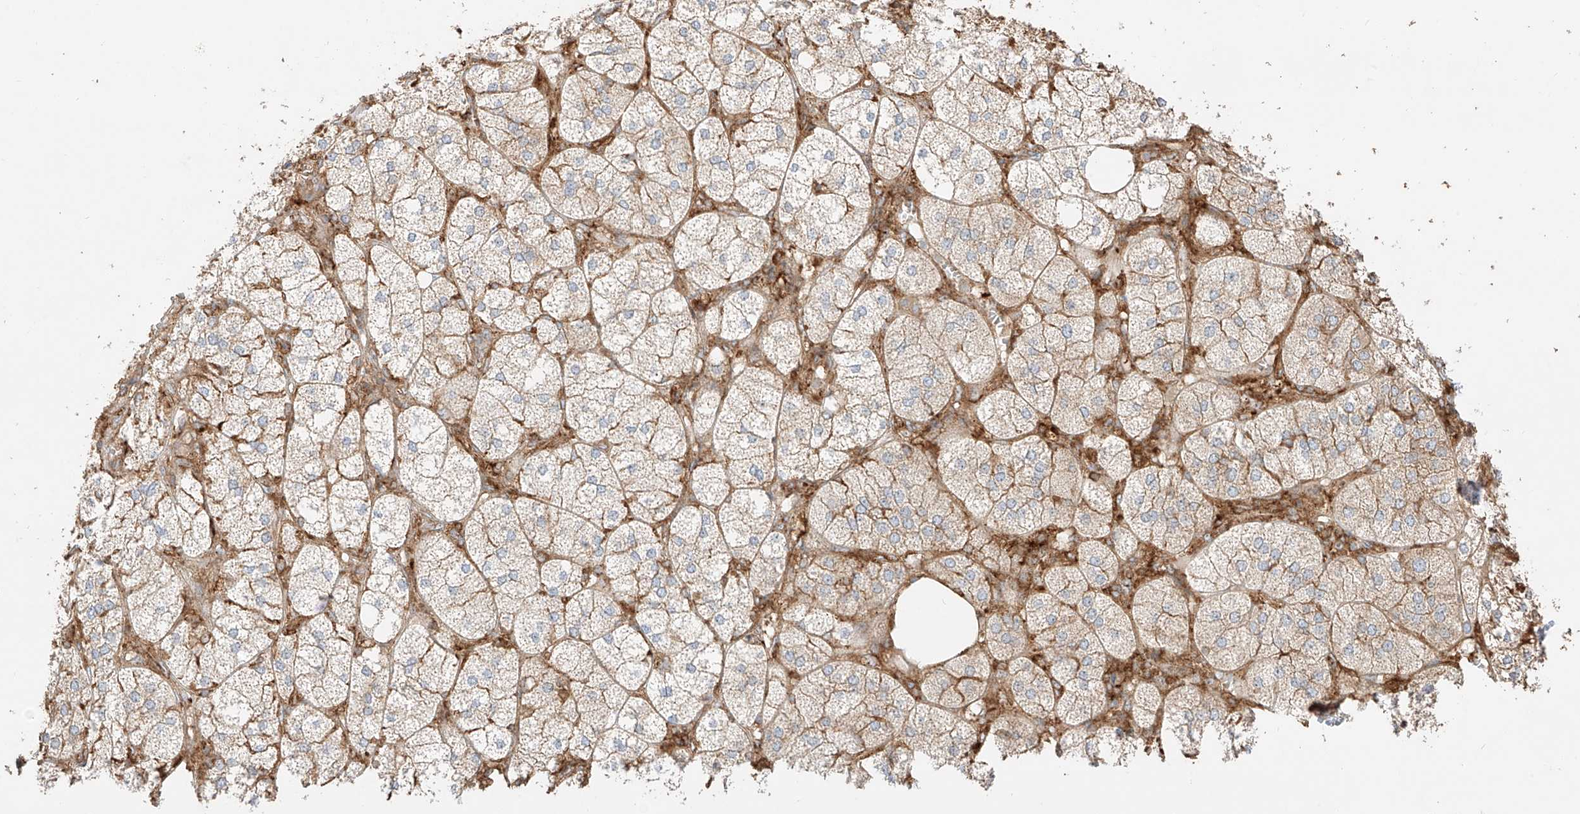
{"staining": {"intensity": "moderate", "quantity": ">75%", "location": "cytoplasmic/membranous"}, "tissue": "adrenal gland", "cell_type": "Glandular cells", "image_type": "normal", "snomed": [{"axis": "morphology", "description": "Normal tissue, NOS"}, {"axis": "topography", "description": "Adrenal gland"}], "caption": "DAB (3,3'-diaminobenzidine) immunohistochemical staining of unremarkable human adrenal gland reveals moderate cytoplasmic/membranous protein expression in approximately >75% of glandular cells. The staining was performed using DAB, with brown indicating positive protein expression. Nuclei are stained blue with hematoxylin.", "gene": "SNX9", "patient": {"sex": "female", "age": 61}}